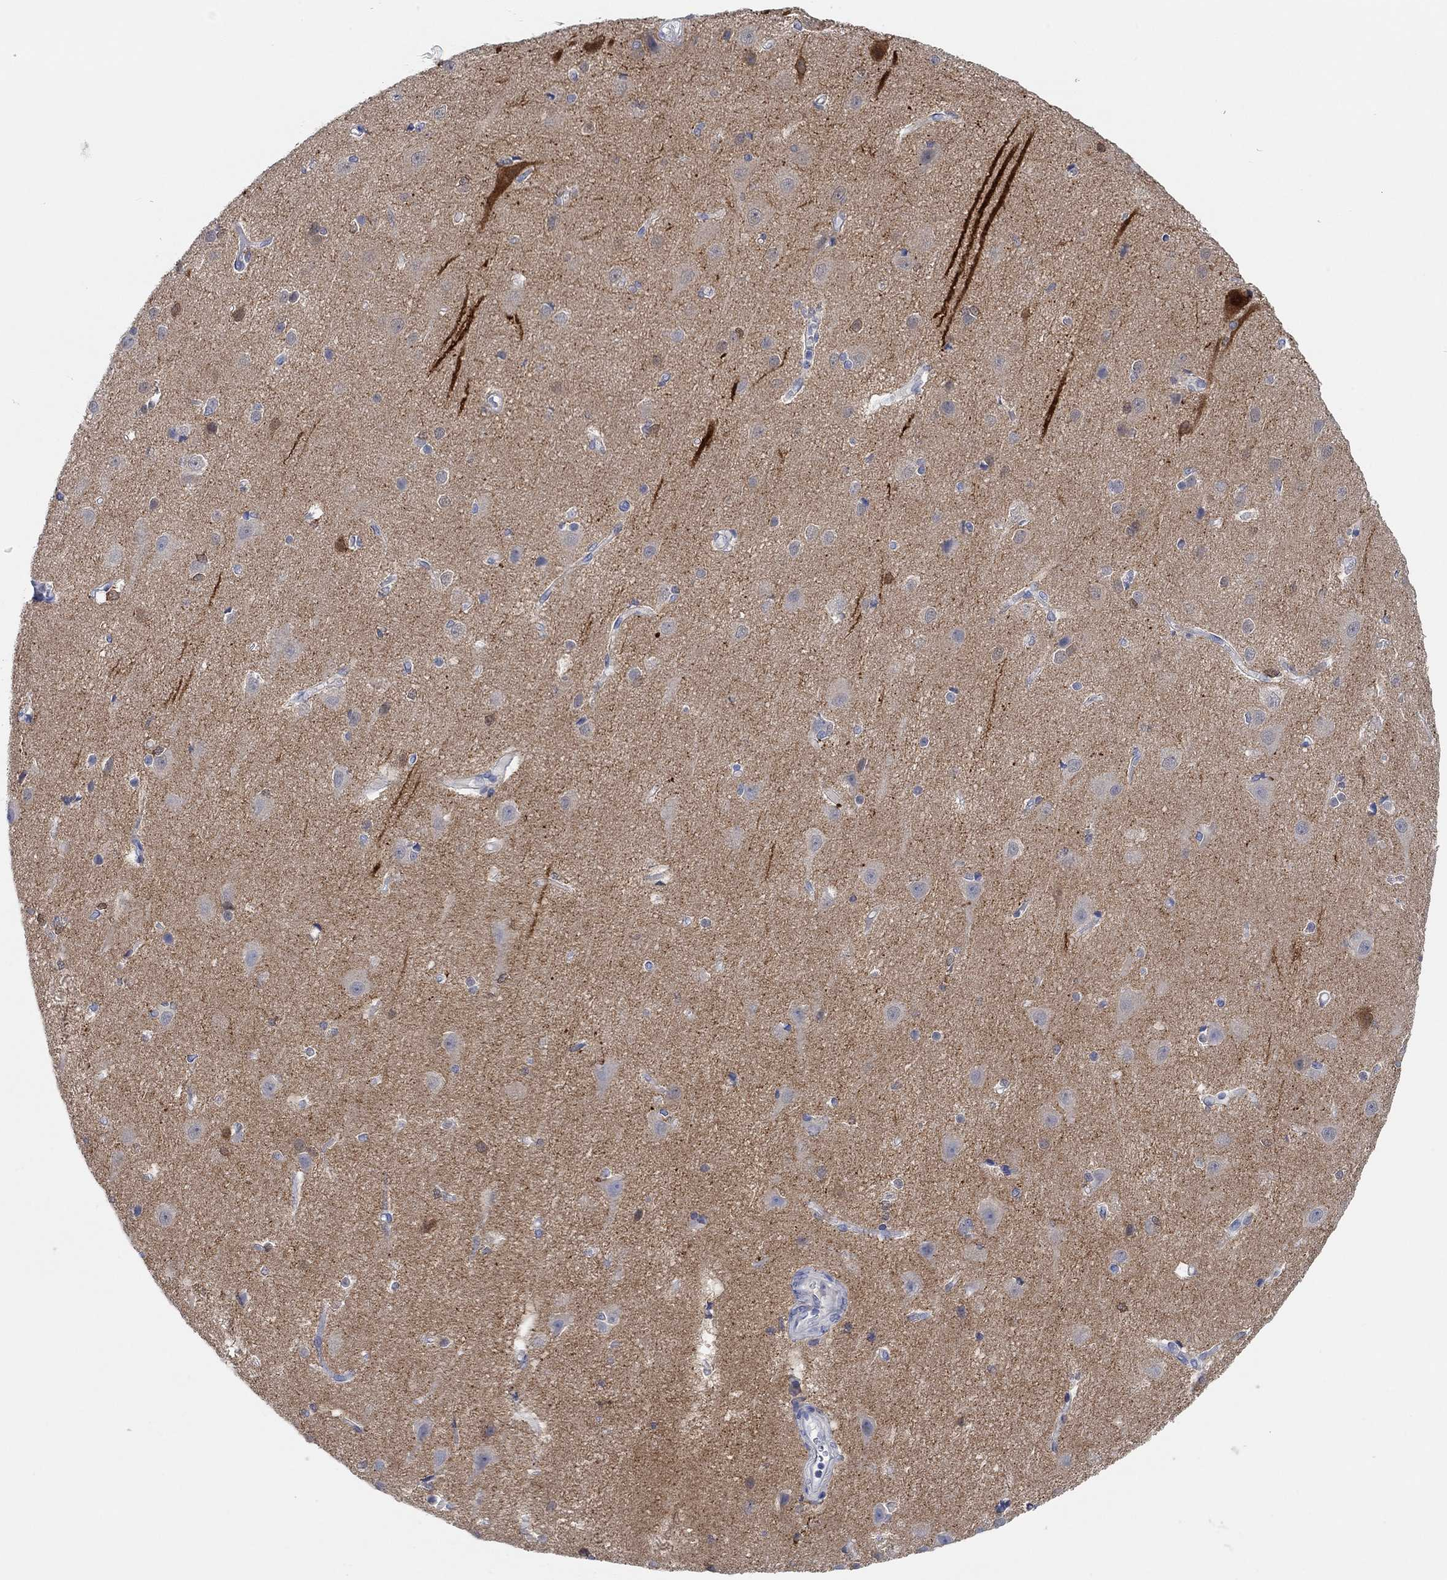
{"staining": {"intensity": "negative", "quantity": "none", "location": "none"}, "tissue": "cerebral cortex", "cell_type": "Endothelial cells", "image_type": "normal", "snomed": [{"axis": "morphology", "description": "Normal tissue, NOS"}, {"axis": "topography", "description": "Cerebral cortex"}], "caption": "A high-resolution image shows IHC staining of unremarkable cerebral cortex, which reveals no significant positivity in endothelial cells. (DAB immunohistochemistry, high magnification).", "gene": "VAT1L", "patient": {"sex": "male", "age": 37}}